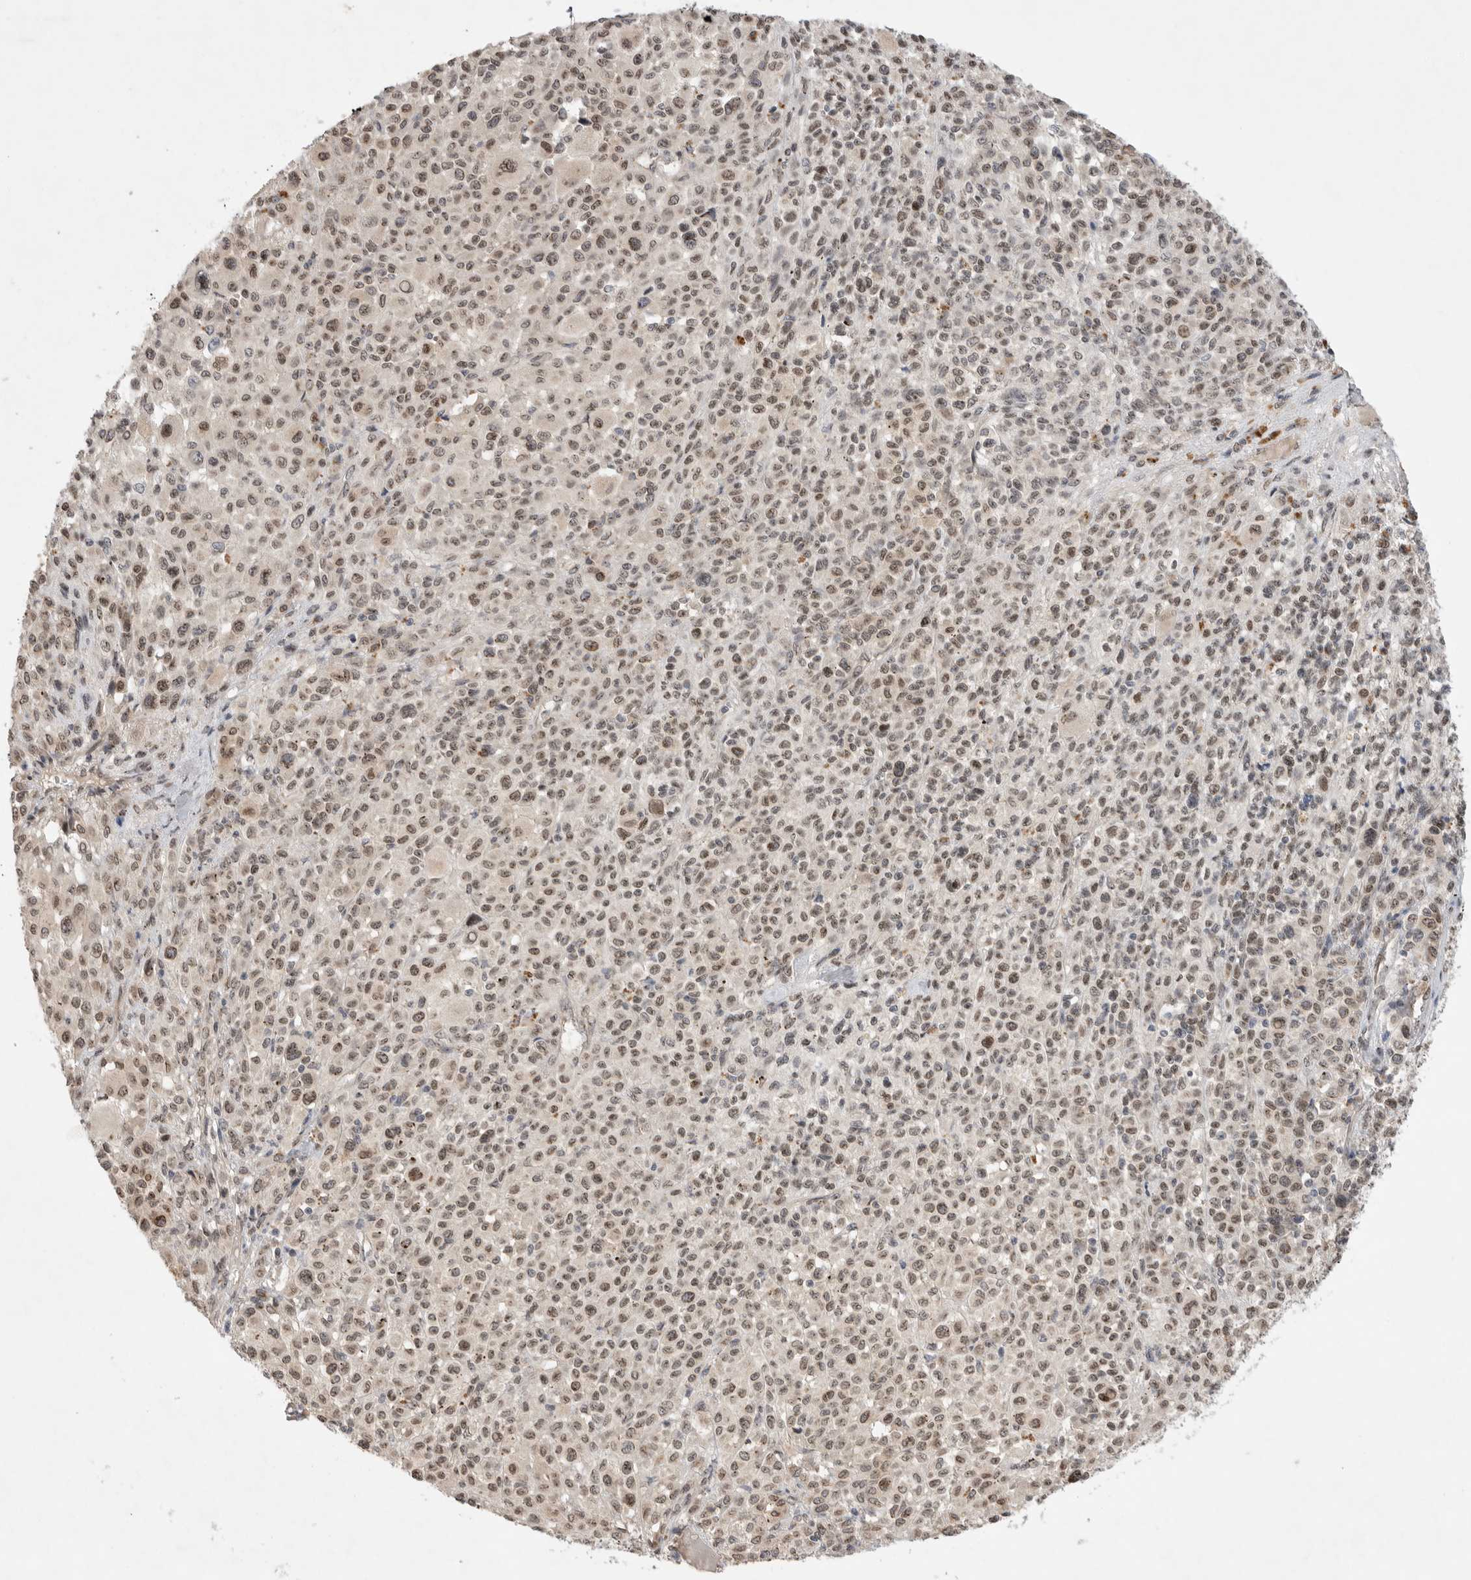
{"staining": {"intensity": "moderate", "quantity": "25%-75%", "location": "nuclear"}, "tissue": "melanoma", "cell_type": "Tumor cells", "image_type": "cancer", "snomed": [{"axis": "morphology", "description": "Malignant melanoma, Metastatic site"}, {"axis": "topography", "description": "Skin"}], "caption": "Human melanoma stained with a protein marker shows moderate staining in tumor cells.", "gene": "LEMD3", "patient": {"sex": "female", "age": 74}}